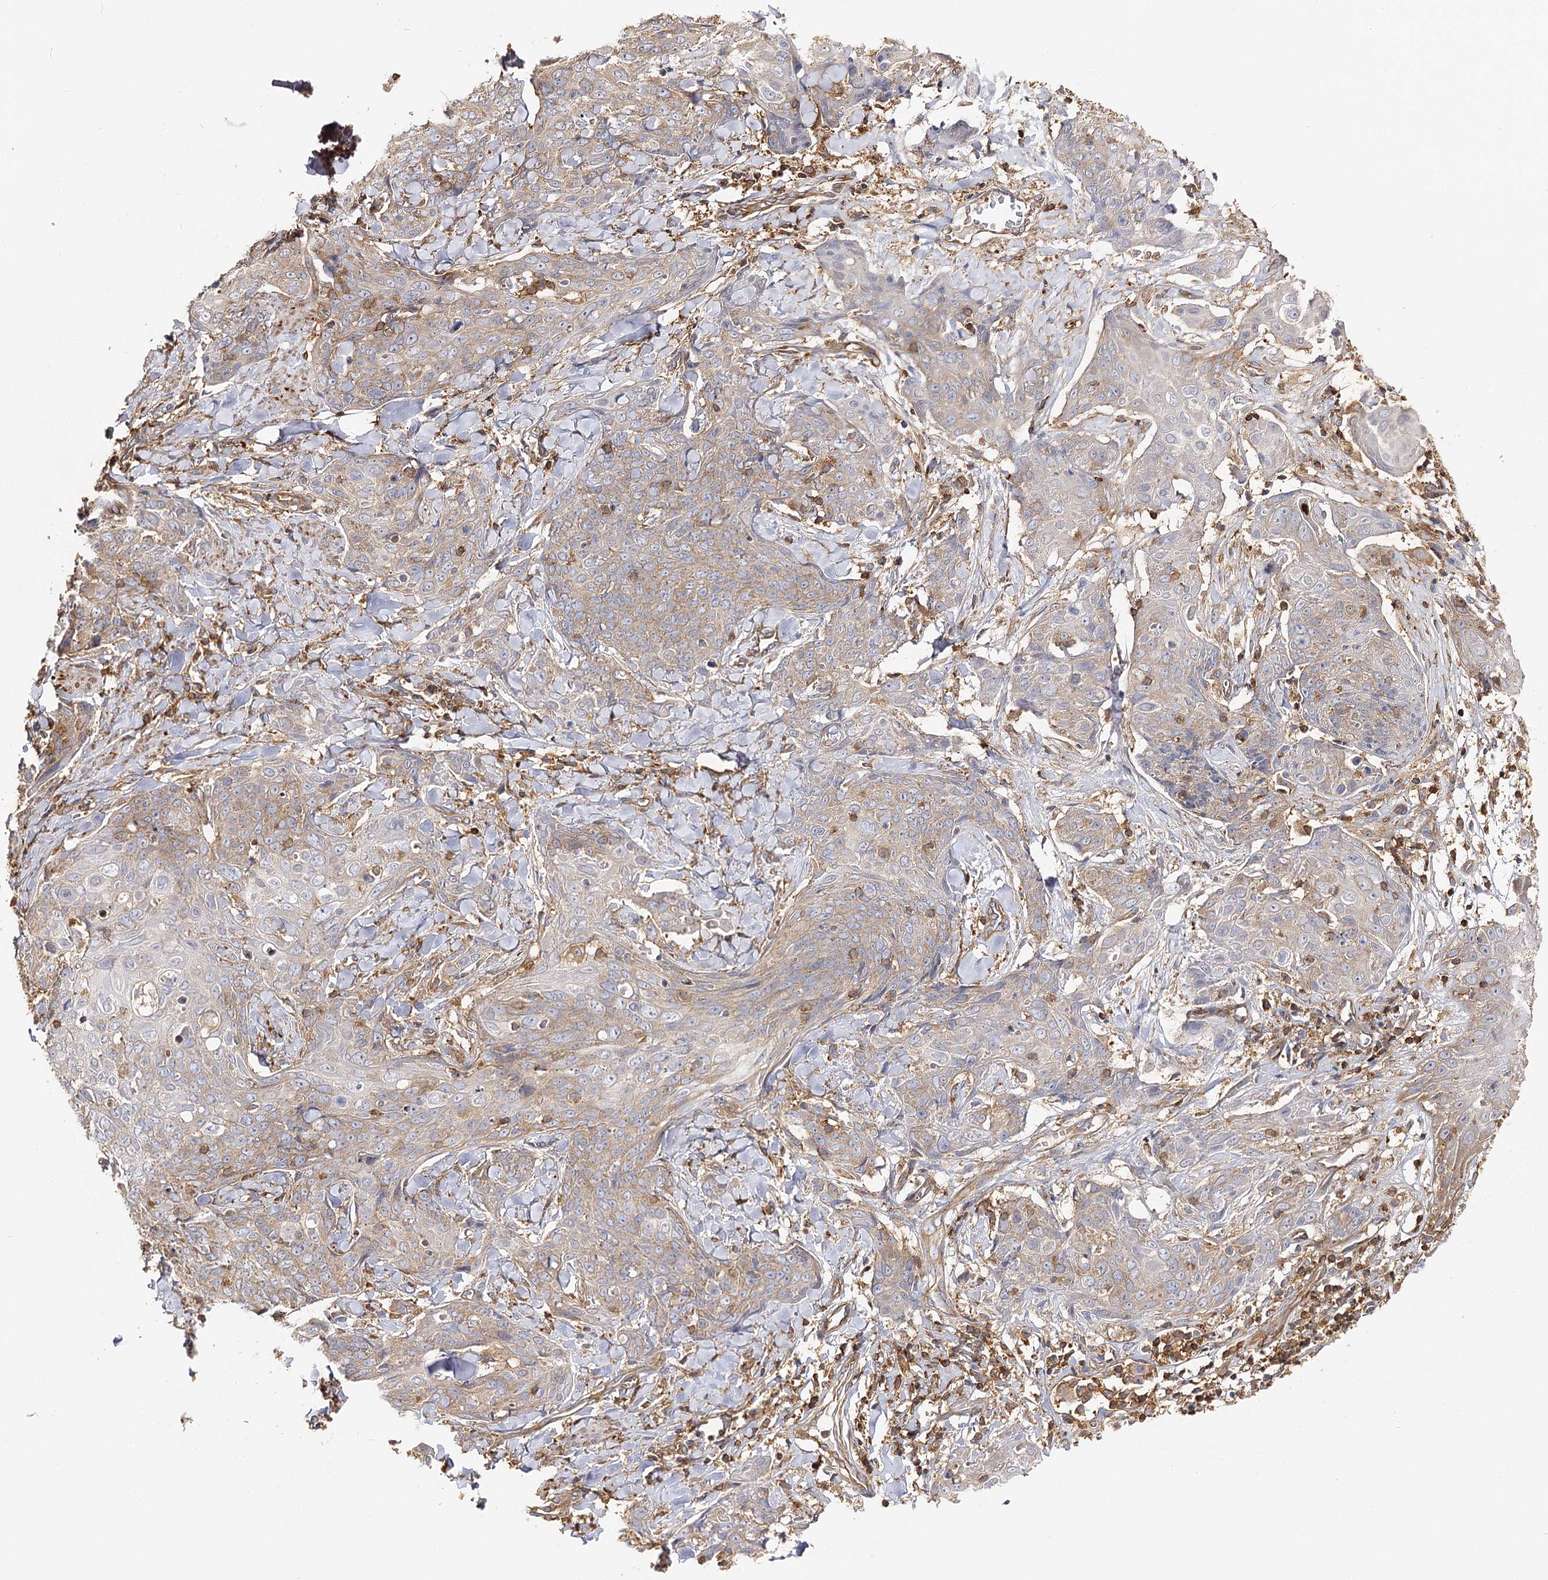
{"staining": {"intensity": "weak", "quantity": "25%-75%", "location": "cytoplasmic/membranous"}, "tissue": "skin cancer", "cell_type": "Tumor cells", "image_type": "cancer", "snomed": [{"axis": "morphology", "description": "Squamous cell carcinoma, NOS"}, {"axis": "topography", "description": "Skin"}, {"axis": "topography", "description": "Vulva"}], "caption": "Human skin squamous cell carcinoma stained with a brown dye shows weak cytoplasmic/membranous positive expression in about 25%-75% of tumor cells.", "gene": "SEC24B", "patient": {"sex": "female", "age": 85}}